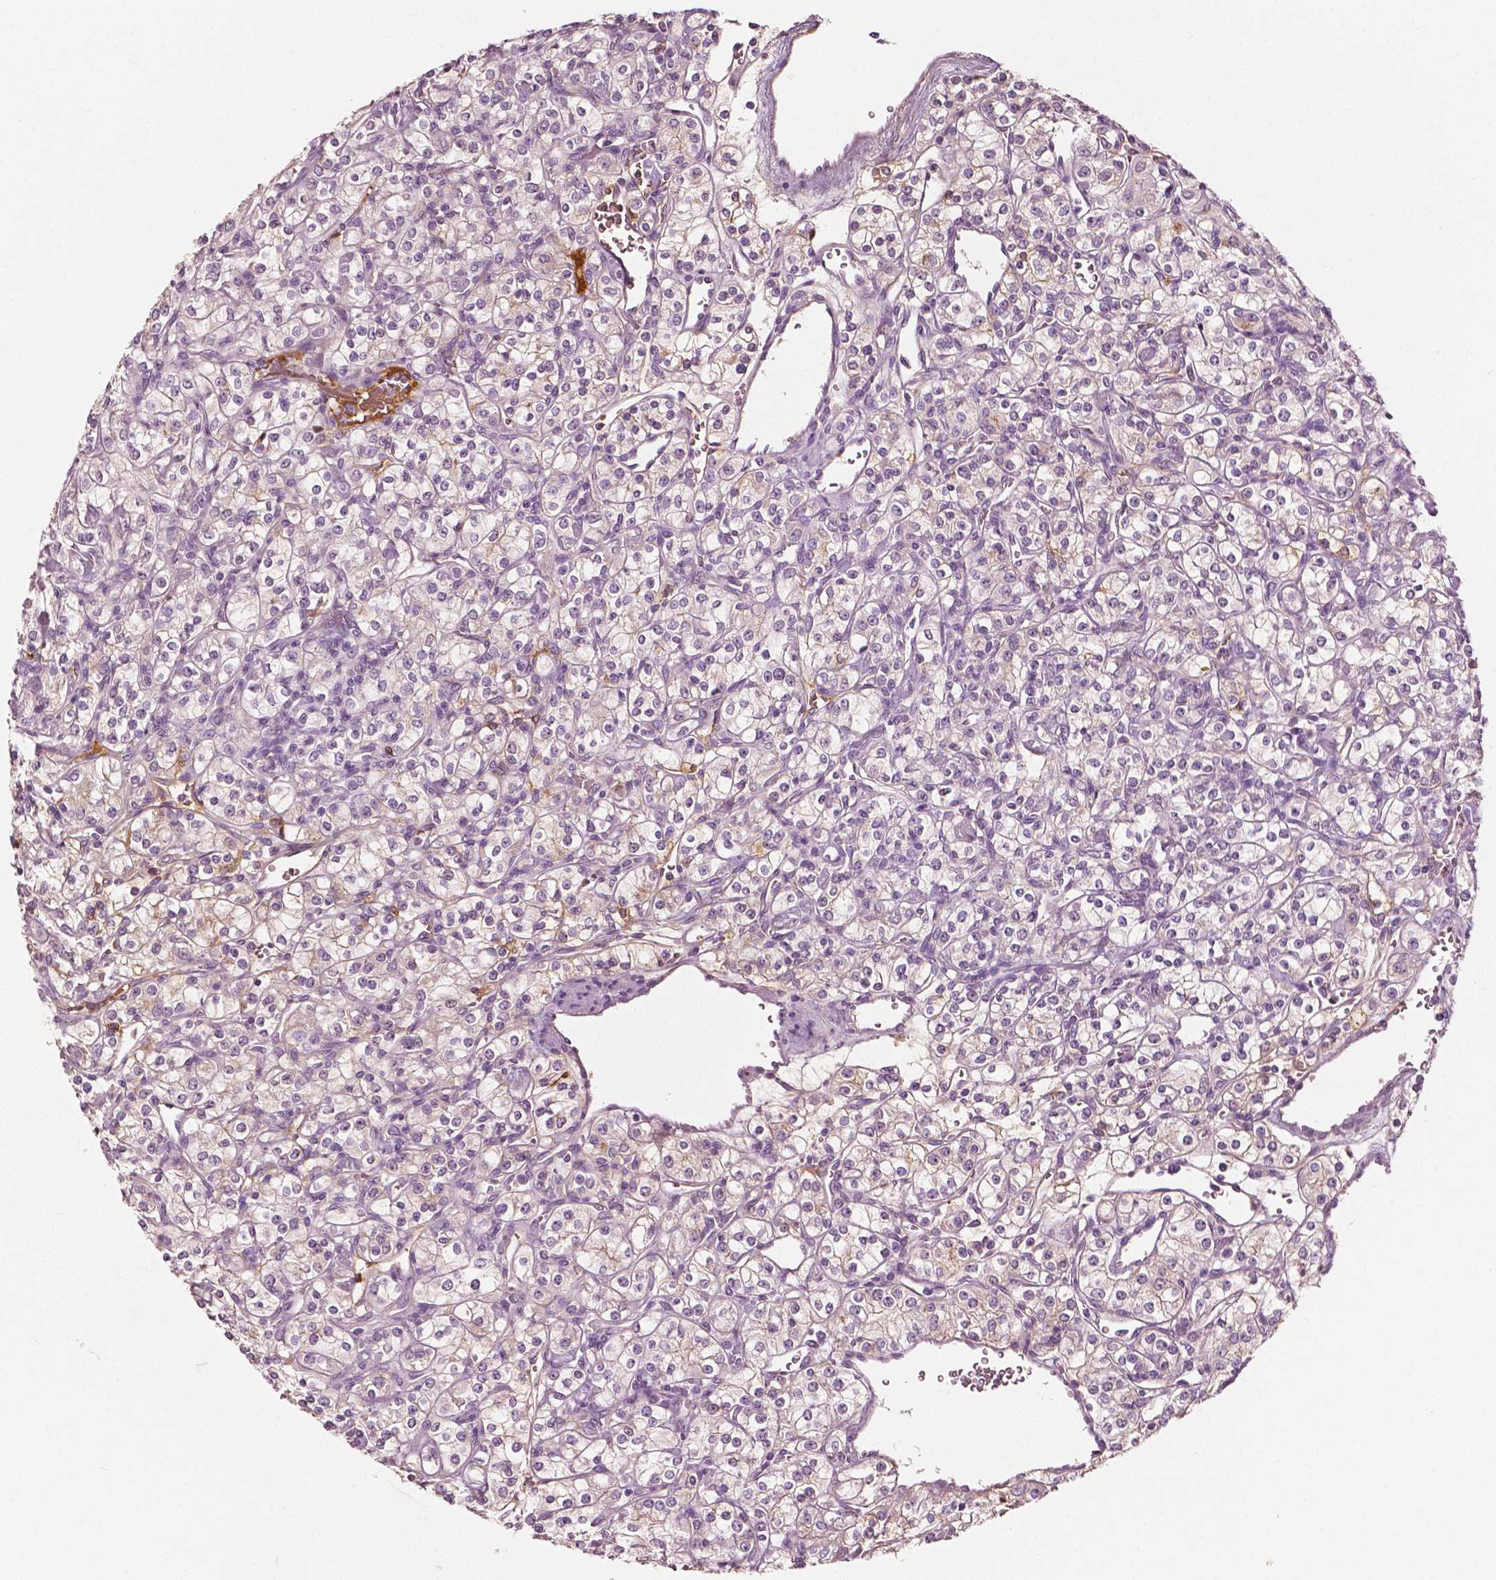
{"staining": {"intensity": "negative", "quantity": "none", "location": "none"}, "tissue": "renal cancer", "cell_type": "Tumor cells", "image_type": "cancer", "snomed": [{"axis": "morphology", "description": "Adenocarcinoma, NOS"}, {"axis": "topography", "description": "Kidney"}], "caption": "DAB (3,3'-diaminobenzidine) immunohistochemical staining of human renal adenocarcinoma shows no significant expression in tumor cells.", "gene": "APOA4", "patient": {"sex": "male", "age": 77}}